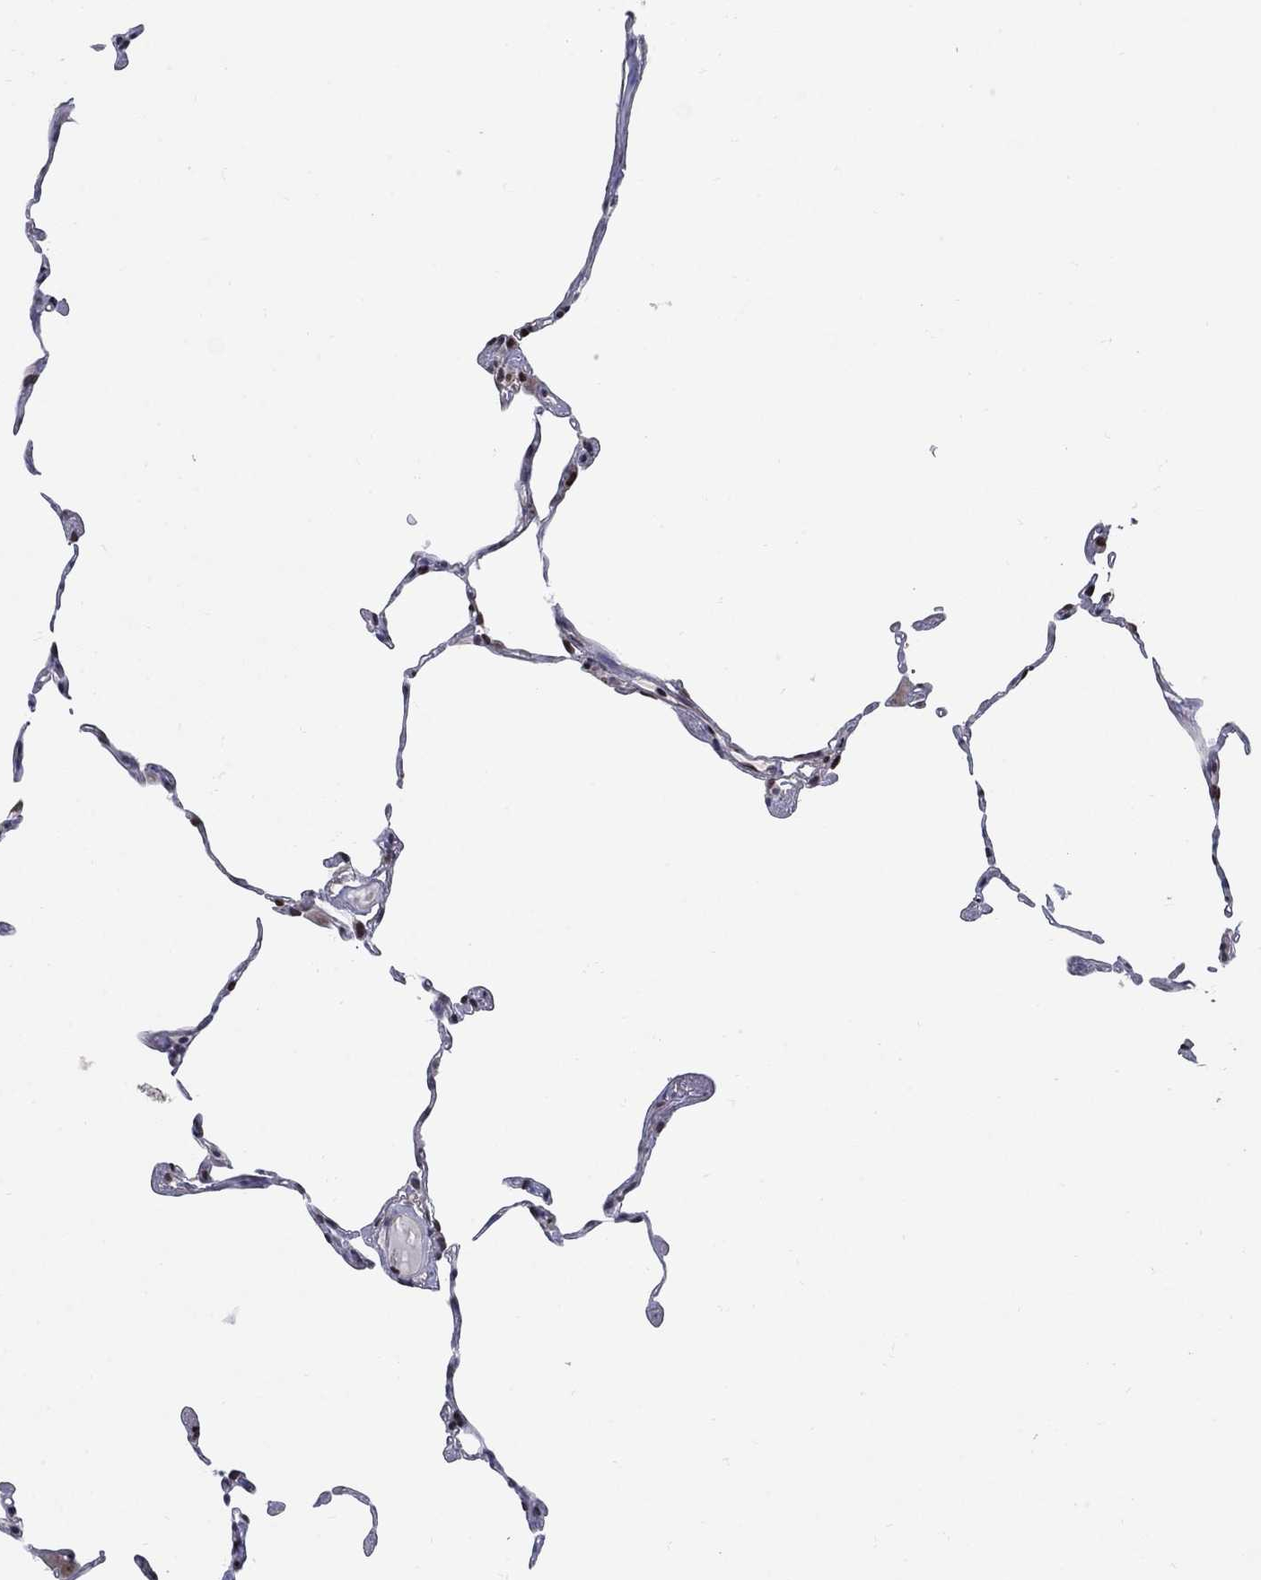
{"staining": {"intensity": "moderate", "quantity": "<25%", "location": "nuclear"}, "tissue": "lung", "cell_type": "Alveolar cells", "image_type": "normal", "snomed": [{"axis": "morphology", "description": "Normal tissue, NOS"}, {"axis": "topography", "description": "Lung"}], "caption": "Immunohistochemical staining of unremarkable human lung reveals moderate nuclear protein positivity in approximately <25% of alveolar cells.", "gene": "CENPE", "patient": {"sex": "female", "age": 57}}